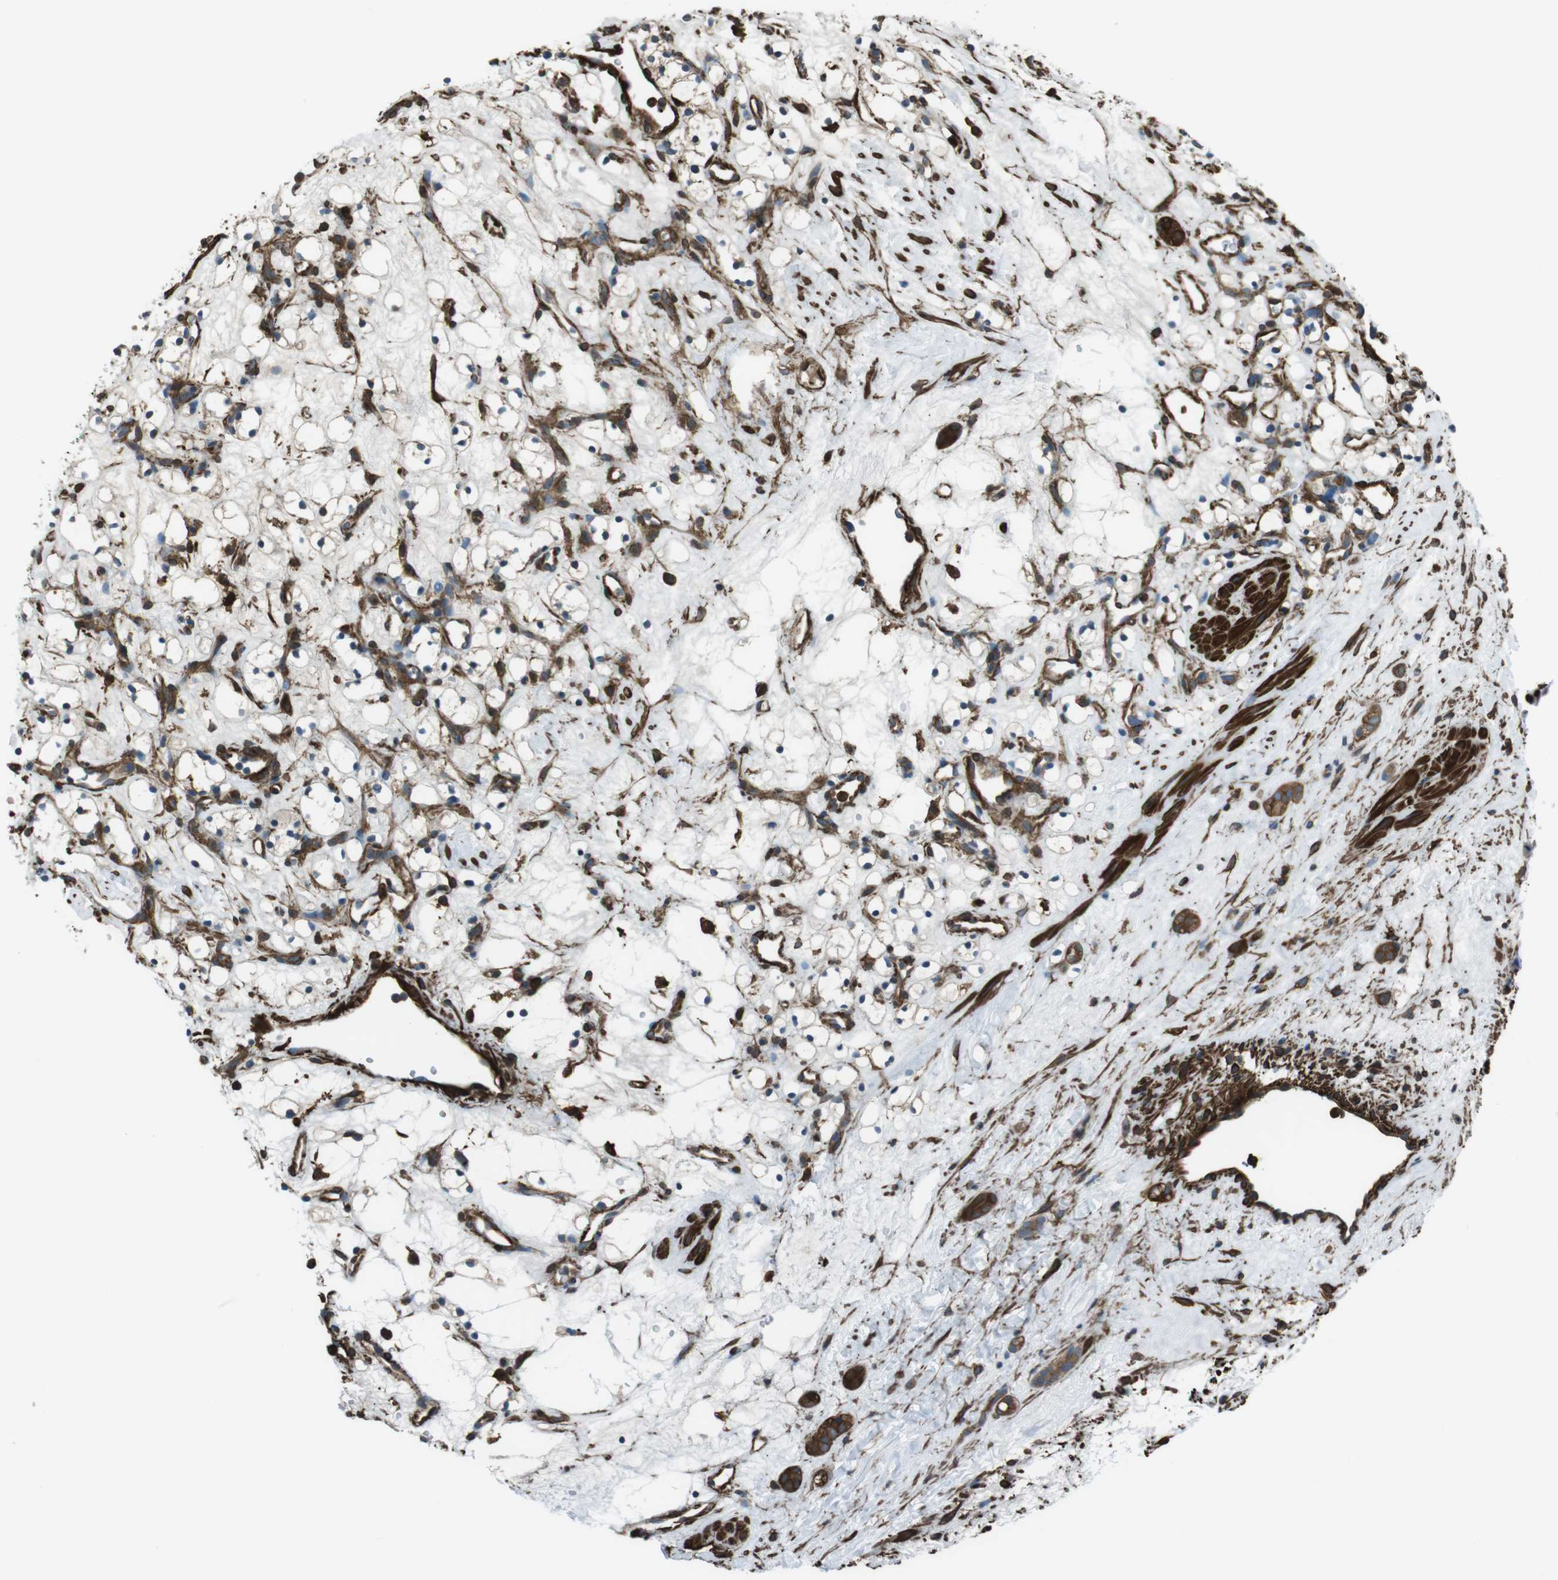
{"staining": {"intensity": "negative", "quantity": "none", "location": "none"}, "tissue": "renal cancer", "cell_type": "Tumor cells", "image_type": "cancer", "snomed": [{"axis": "morphology", "description": "Adenocarcinoma, NOS"}, {"axis": "topography", "description": "Kidney"}], "caption": "The photomicrograph reveals no significant positivity in tumor cells of renal cancer.", "gene": "SFT2D1", "patient": {"sex": "female", "age": 60}}